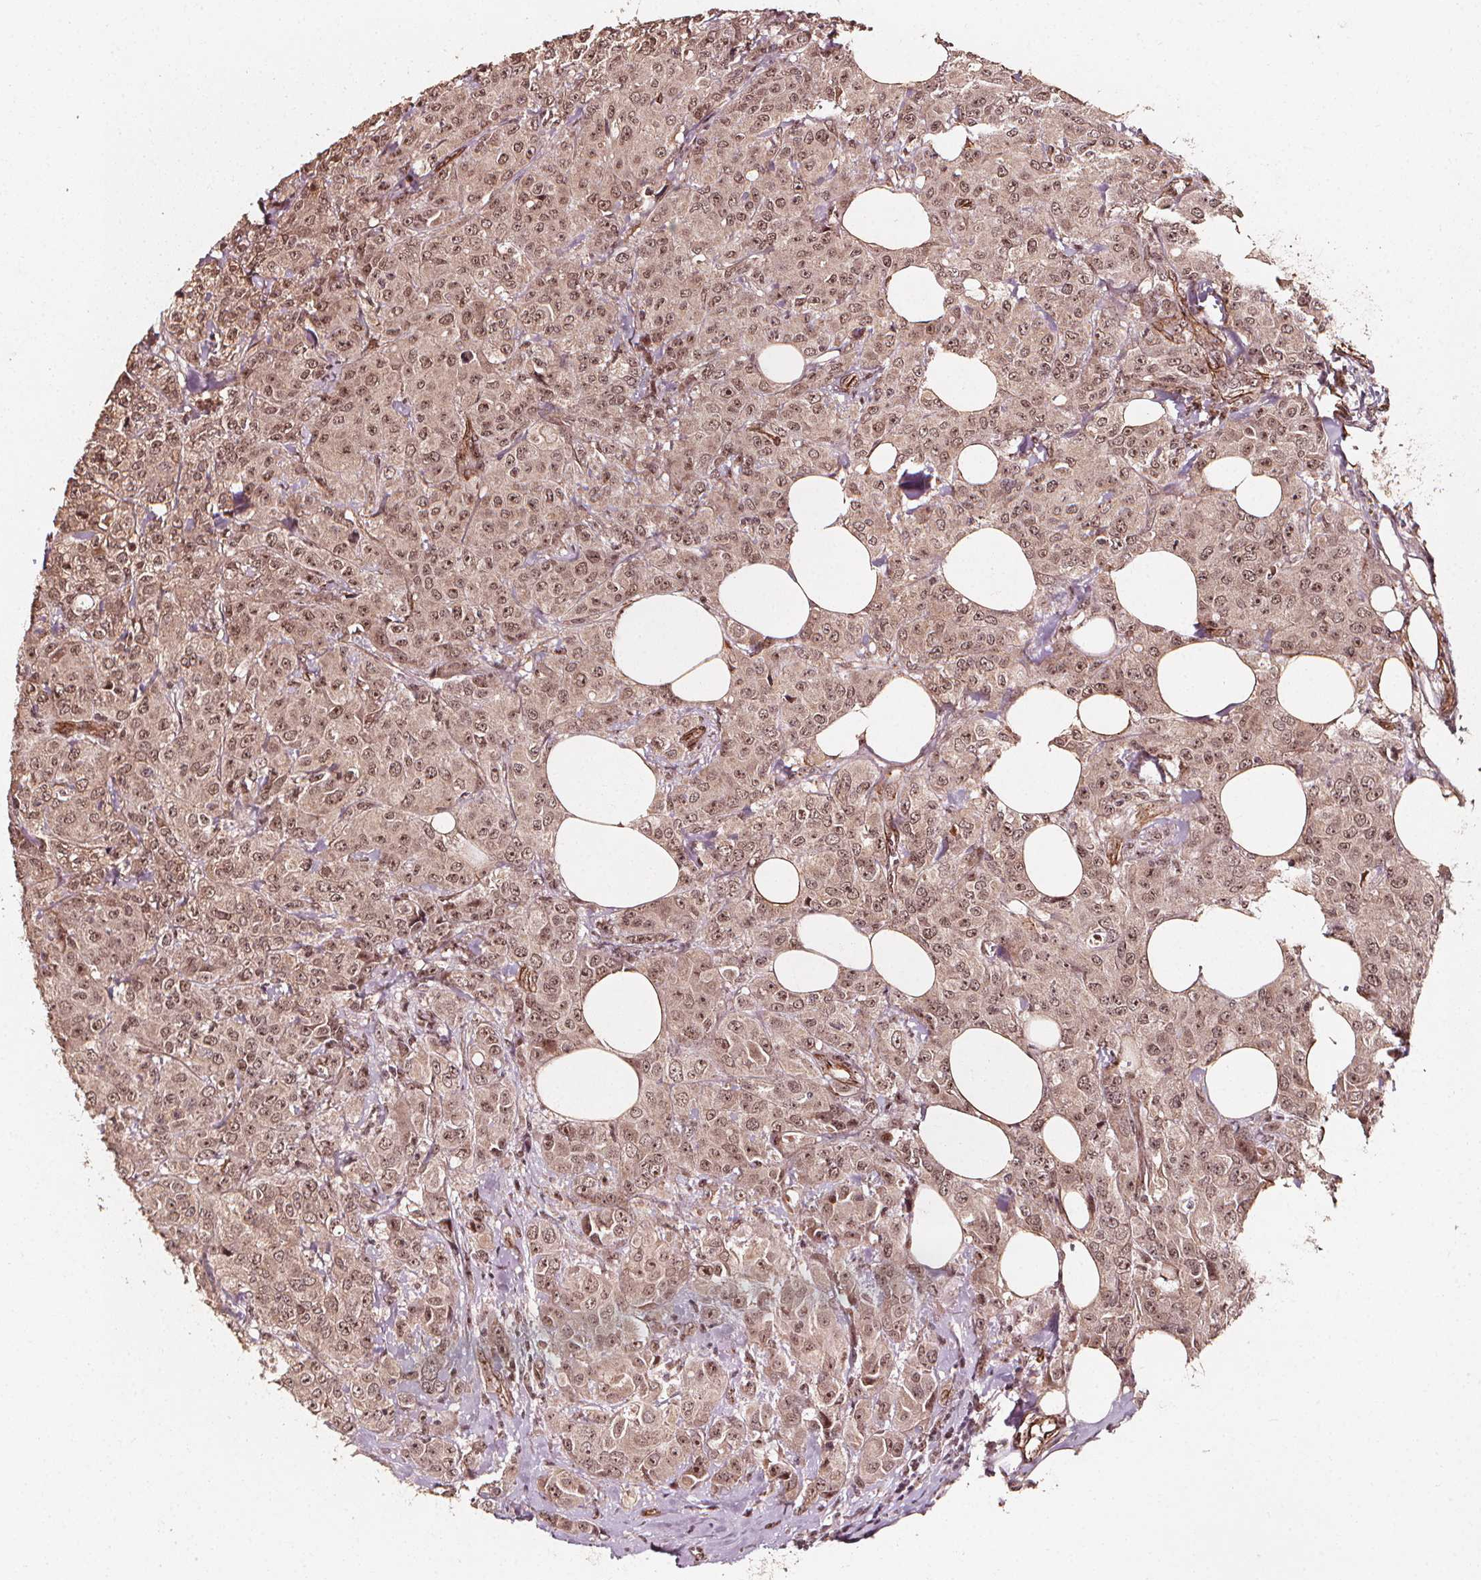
{"staining": {"intensity": "moderate", "quantity": ">75%", "location": "cytoplasmic/membranous,nuclear"}, "tissue": "breast cancer", "cell_type": "Tumor cells", "image_type": "cancer", "snomed": [{"axis": "morphology", "description": "Normal tissue, NOS"}, {"axis": "morphology", "description": "Duct carcinoma"}, {"axis": "topography", "description": "Breast"}], "caption": "The immunohistochemical stain highlights moderate cytoplasmic/membranous and nuclear expression in tumor cells of breast cancer tissue.", "gene": "EXOSC9", "patient": {"sex": "female", "age": 43}}